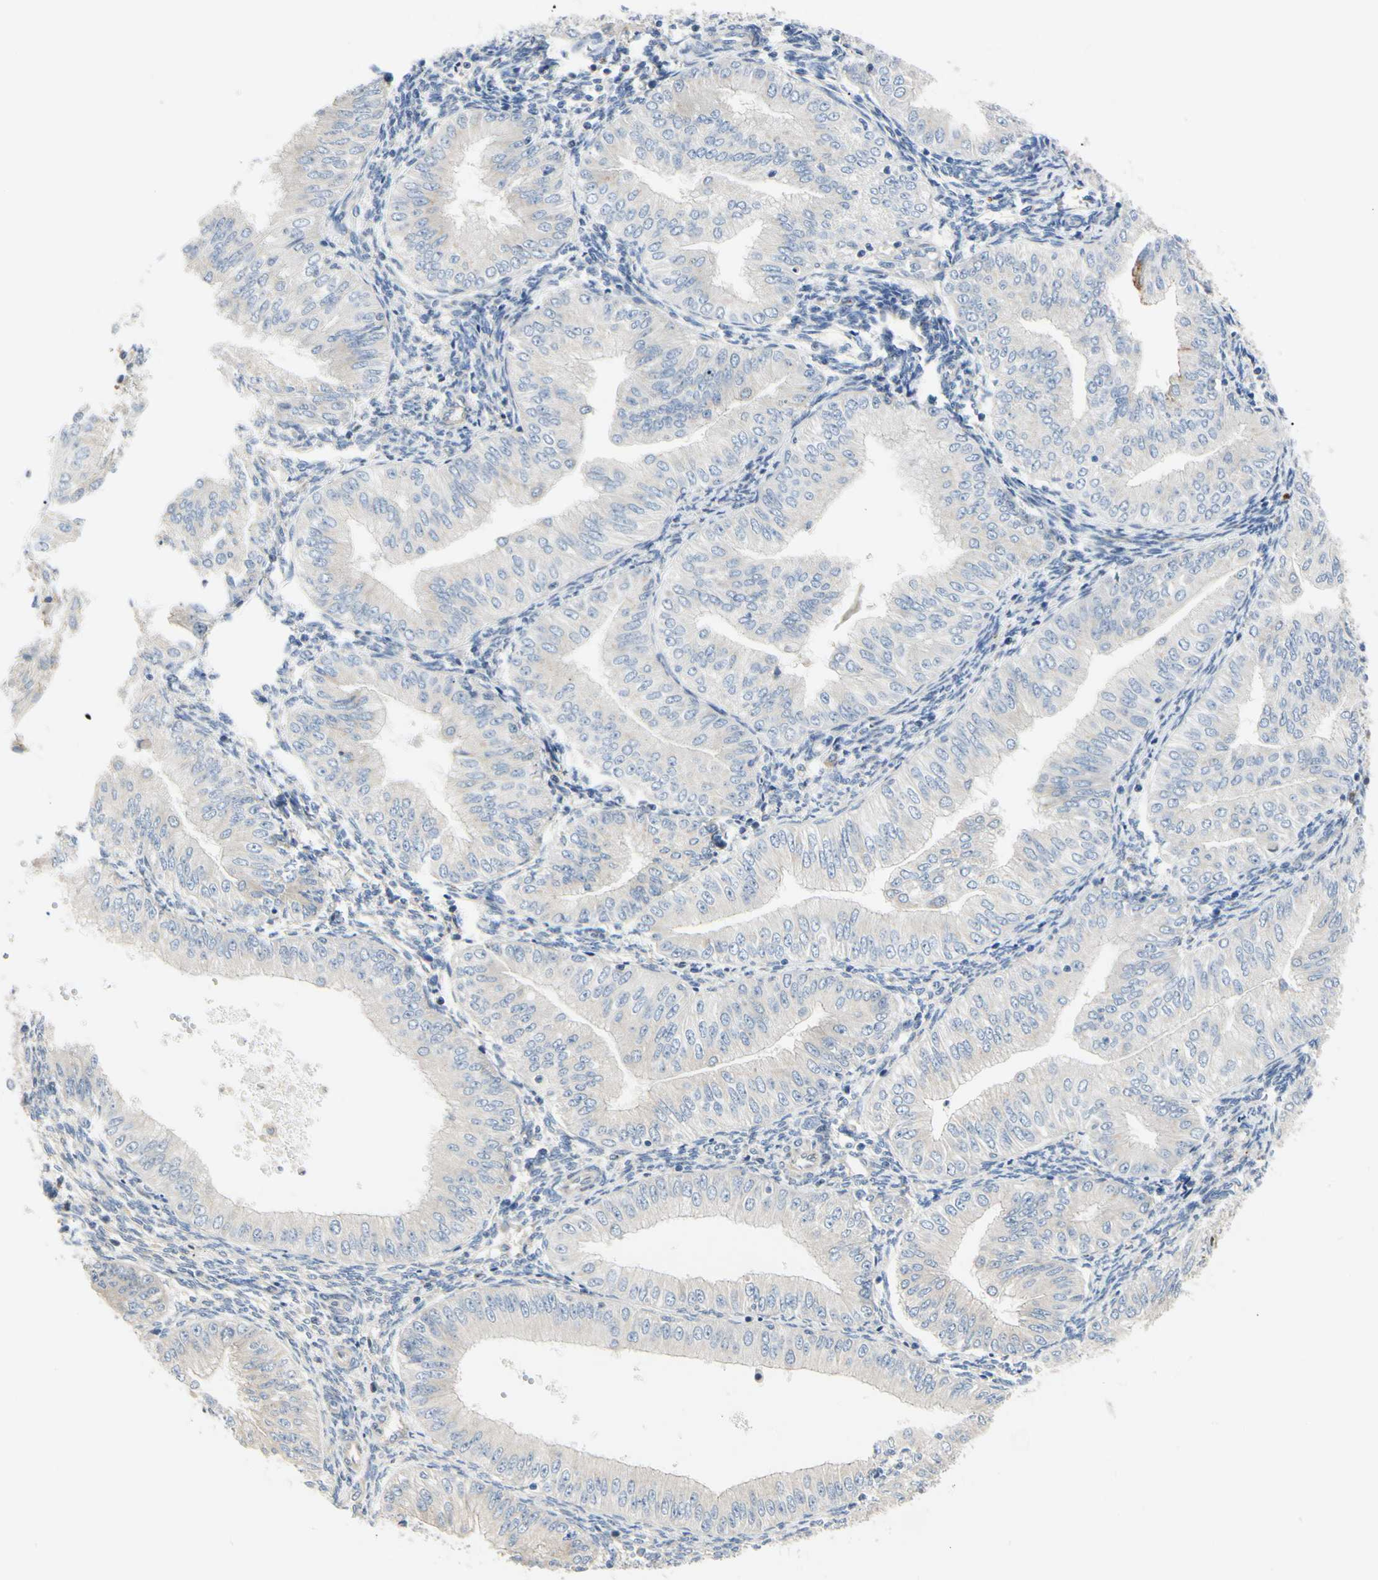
{"staining": {"intensity": "negative", "quantity": "none", "location": "none"}, "tissue": "endometrial cancer", "cell_type": "Tumor cells", "image_type": "cancer", "snomed": [{"axis": "morphology", "description": "Normal tissue, NOS"}, {"axis": "morphology", "description": "Adenocarcinoma, NOS"}, {"axis": "topography", "description": "Endometrium"}], "caption": "An IHC image of adenocarcinoma (endometrial) is shown. There is no staining in tumor cells of adenocarcinoma (endometrial).", "gene": "ZNF236", "patient": {"sex": "female", "age": 53}}